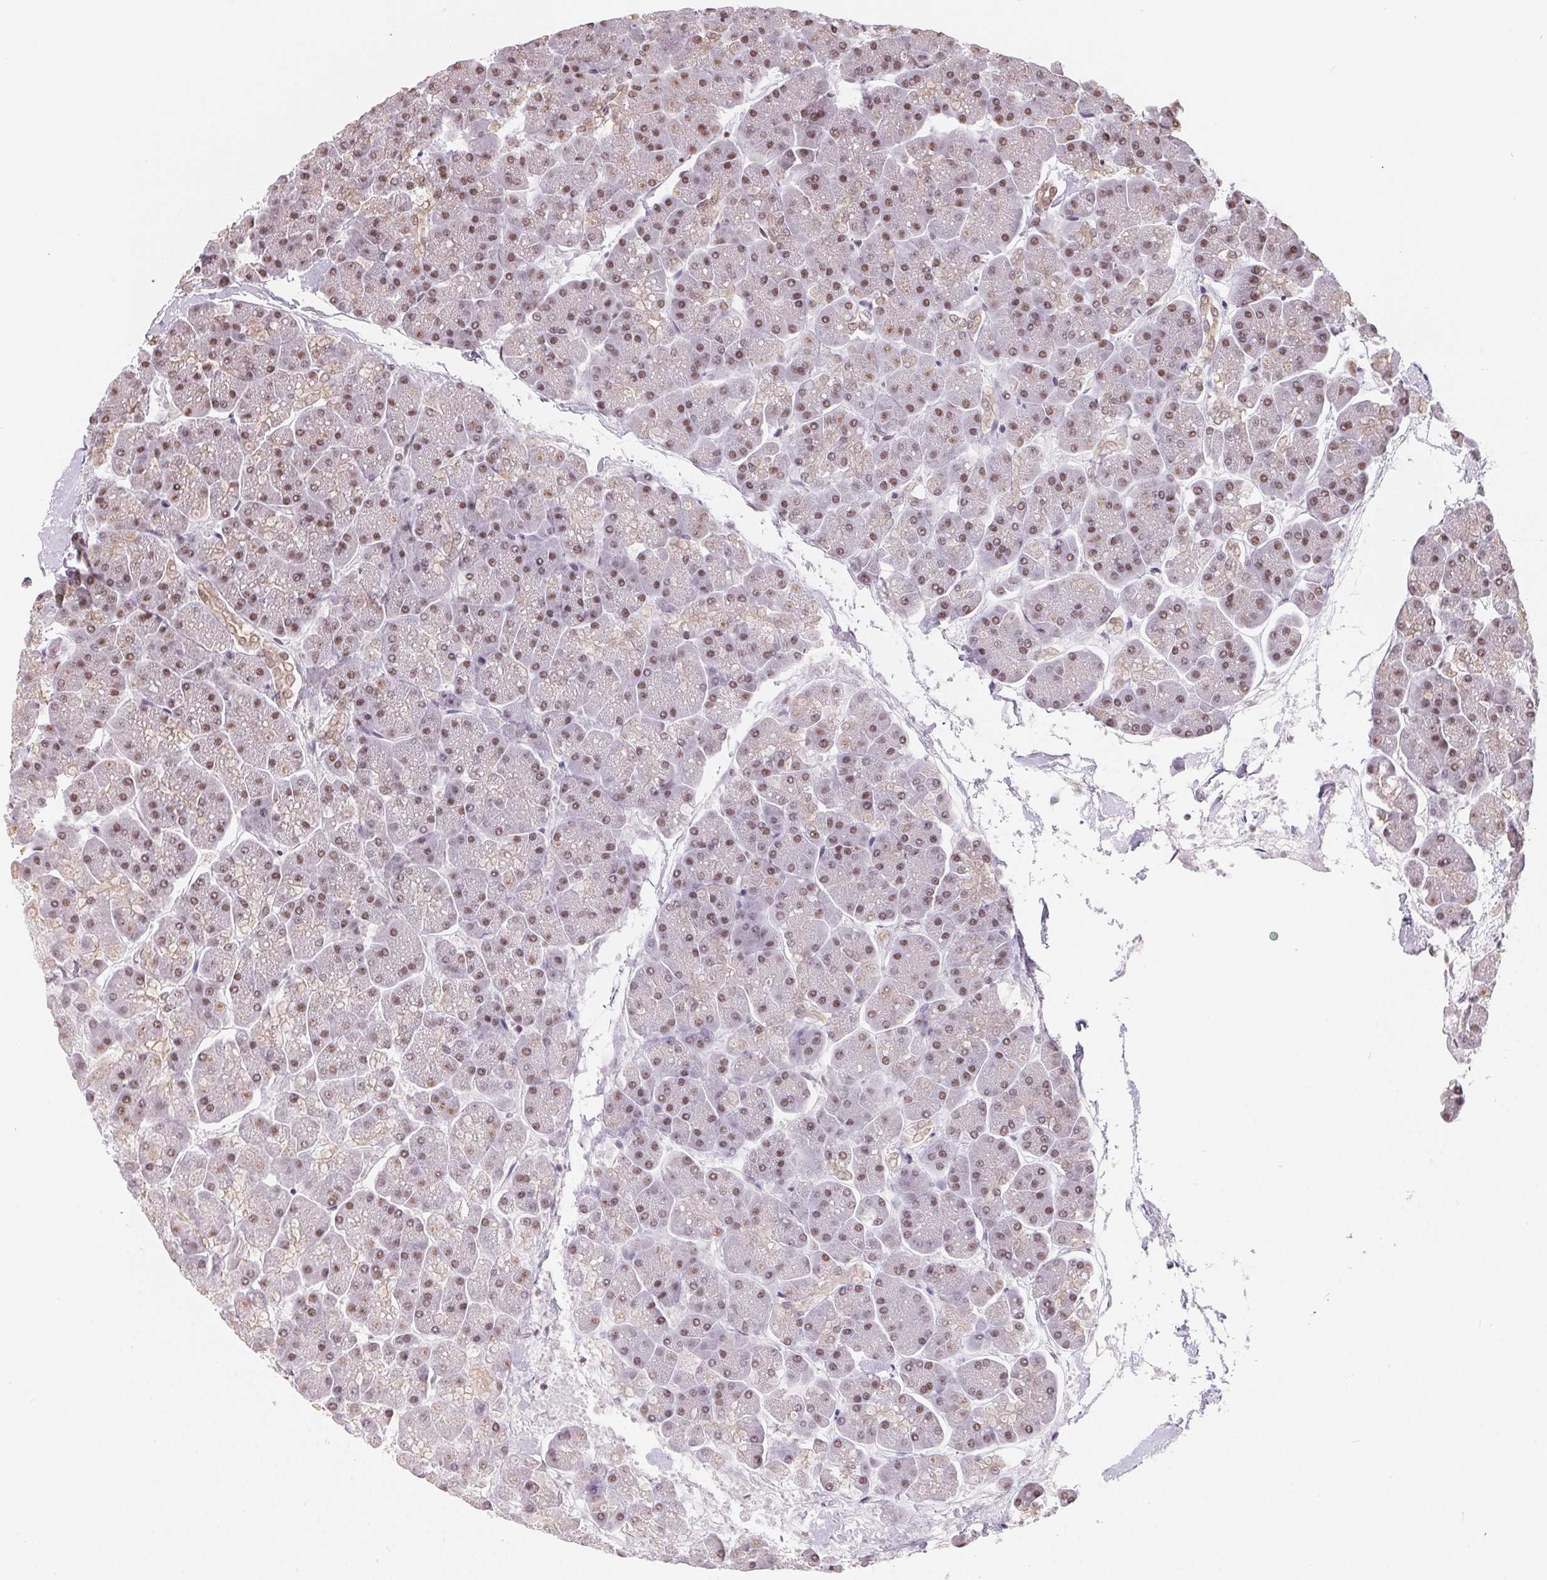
{"staining": {"intensity": "moderate", "quantity": "25%-75%", "location": "nuclear"}, "tissue": "pancreas", "cell_type": "Exocrine glandular cells", "image_type": "normal", "snomed": [{"axis": "morphology", "description": "Normal tissue, NOS"}, {"axis": "topography", "description": "Pancreas"}, {"axis": "topography", "description": "Peripheral nerve tissue"}], "caption": "High-magnification brightfield microscopy of benign pancreas stained with DAB (brown) and counterstained with hematoxylin (blue). exocrine glandular cells exhibit moderate nuclear staining is appreciated in approximately25%-75% of cells.", "gene": "TCERG1", "patient": {"sex": "male", "age": 54}}